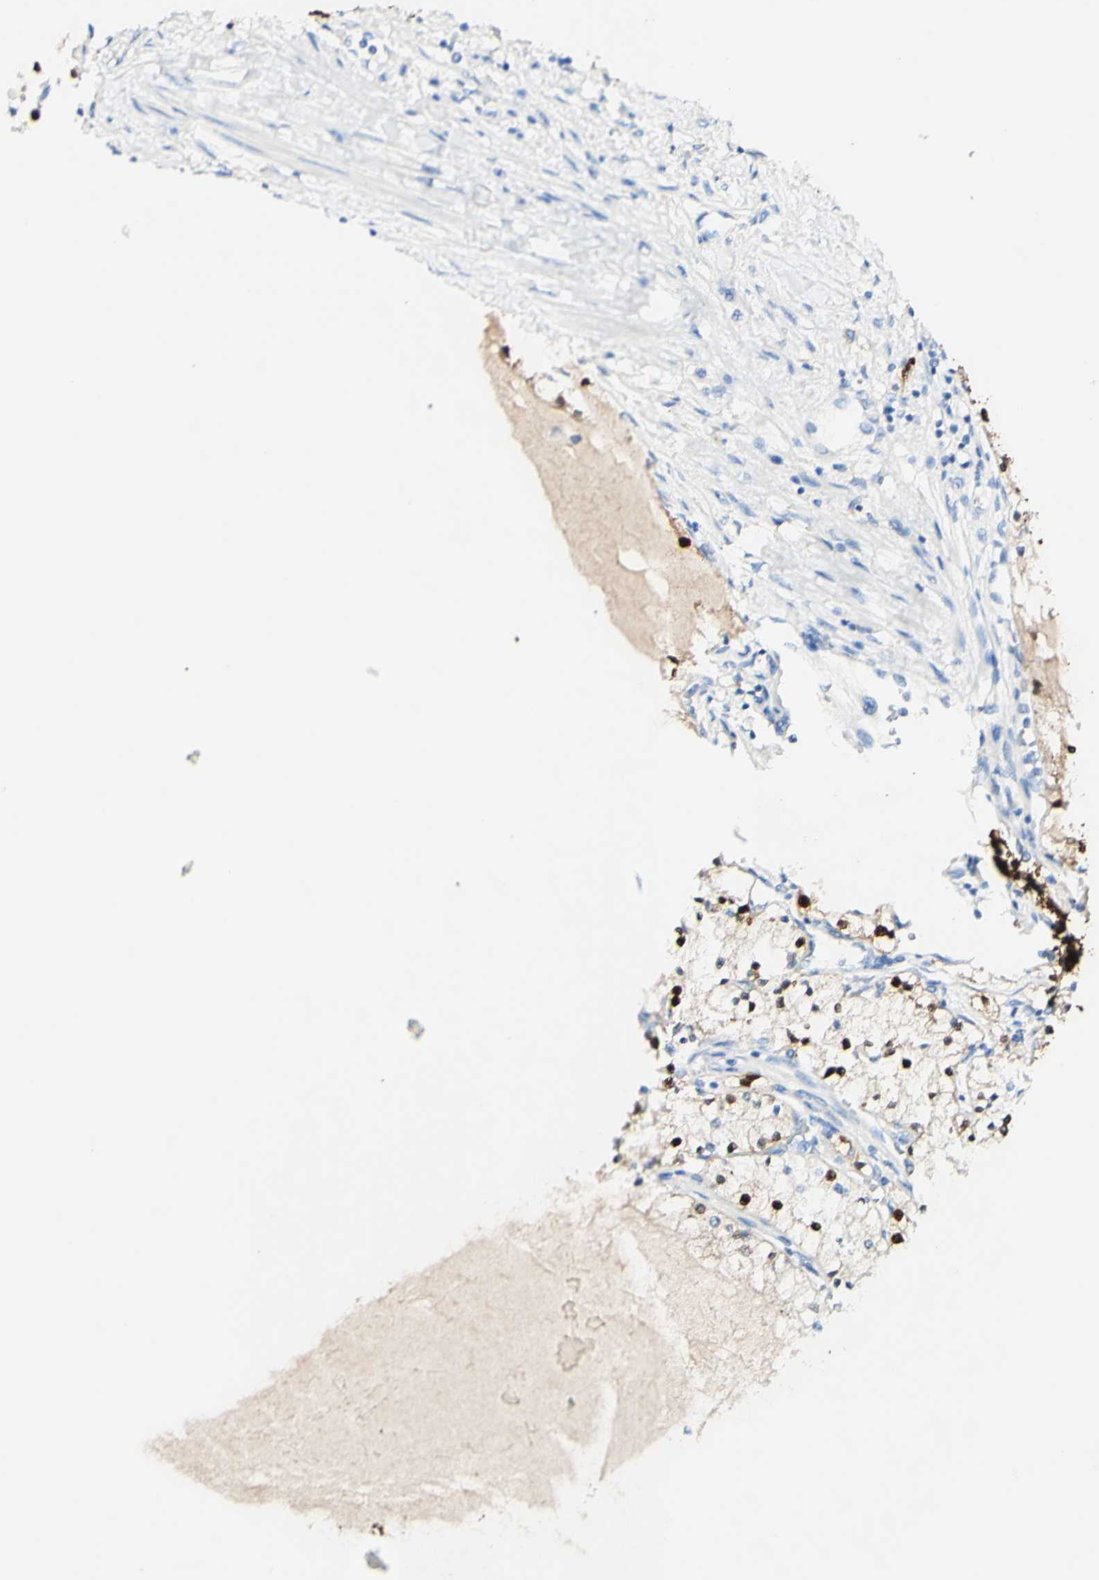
{"staining": {"intensity": "strong", "quantity": ">75%", "location": "cytoplasmic/membranous,nuclear"}, "tissue": "renal cancer", "cell_type": "Tumor cells", "image_type": "cancer", "snomed": [{"axis": "morphology", "description": "Adenocarcinoma, NOS"}, {"axis": "topography", "description": "Kidney"}], "caption": "An IHC histopathology image of tumor tissue is shown. Protein staining in brown shows strong cytoplasmic/membranous and nuclear positivity in renal adenocarcinoma within tumor cells.", "gene": "PIGR", "patient": {"sex": "male", "age": 68}}